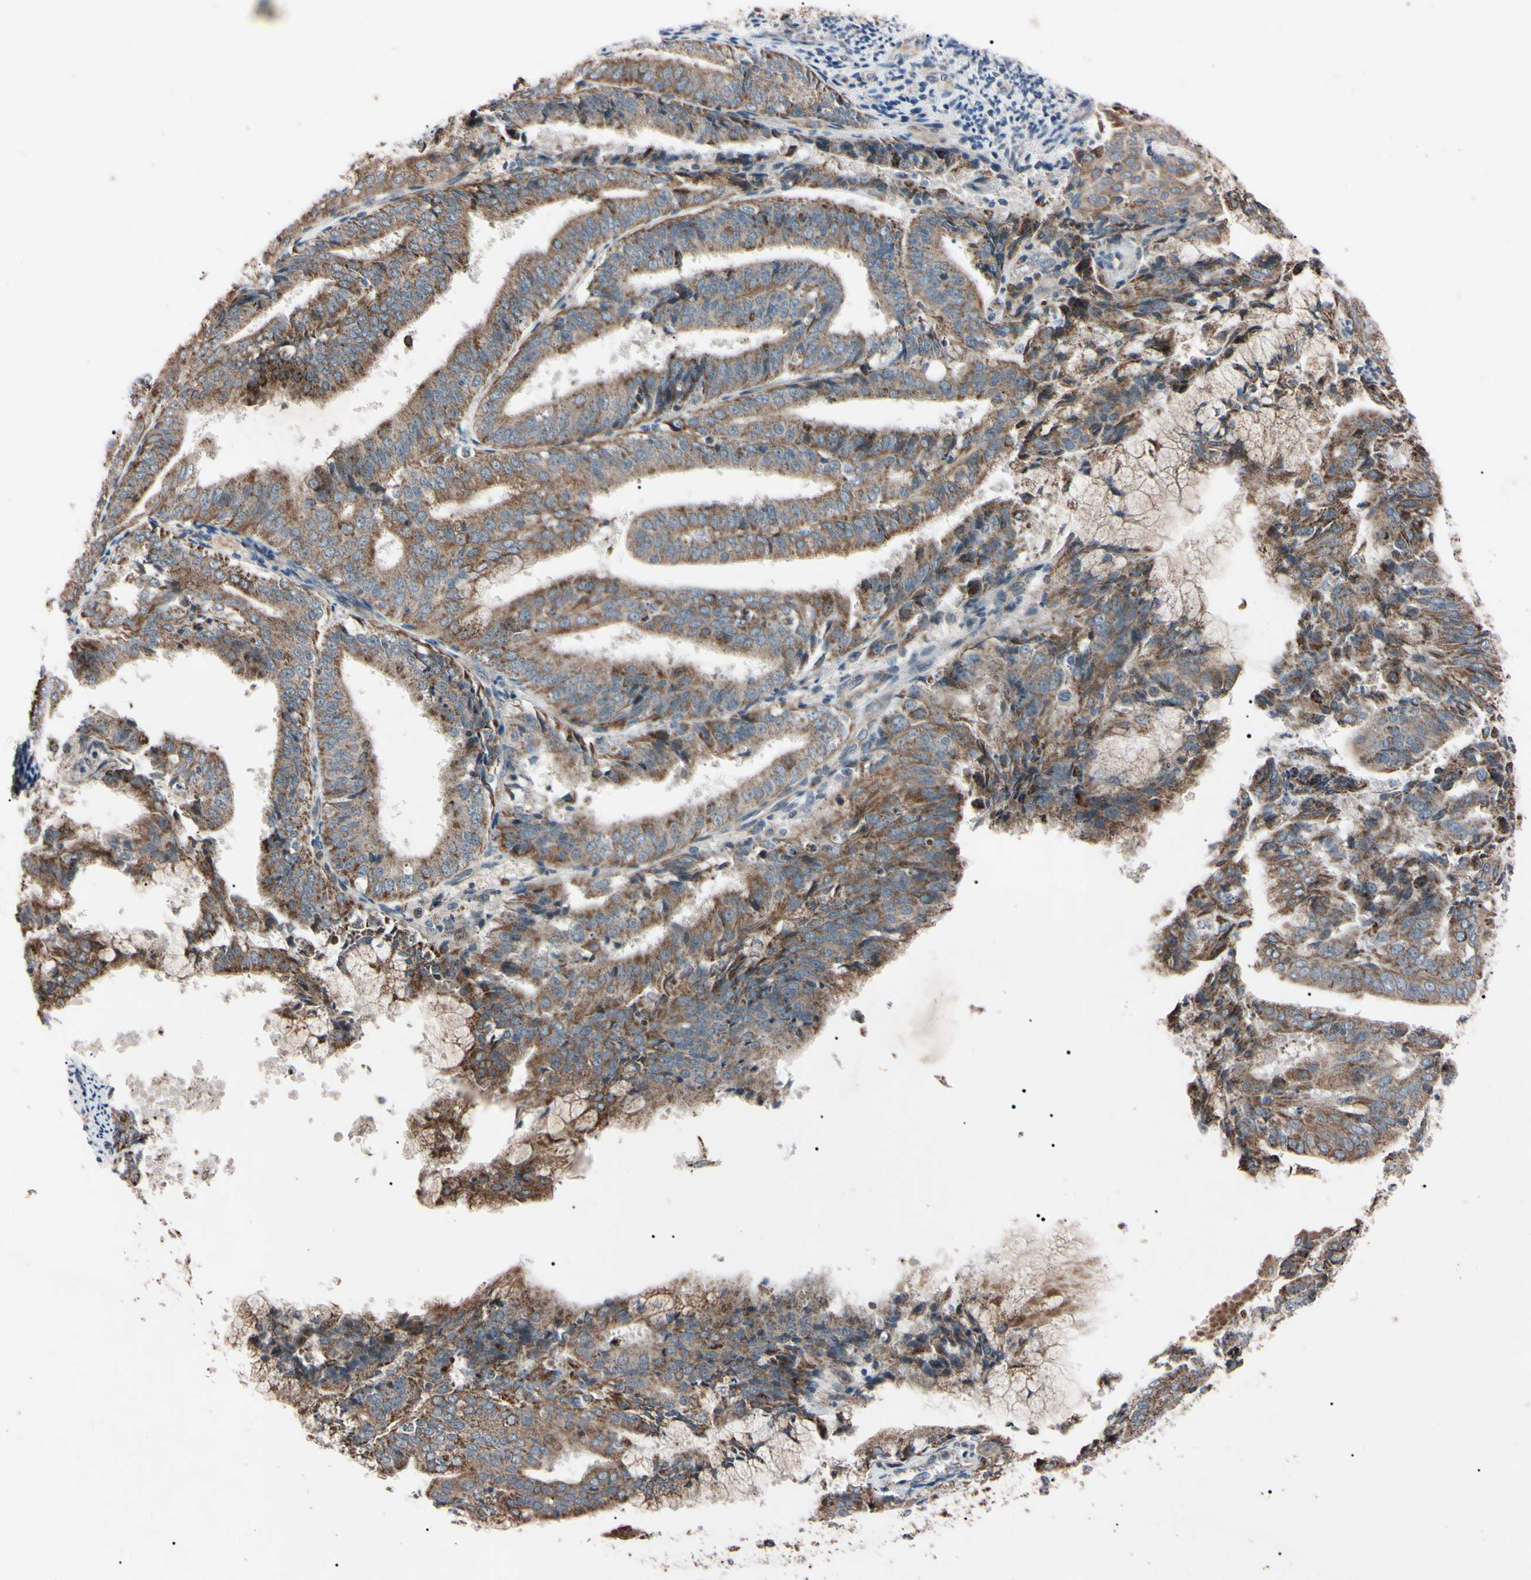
{"staining": {"intensity": "weak", "quantity": ">75%", "location": "cytoplasmic/membranous"}, "tissue": "endometrial cancer", "cell_type": "Tumor cells", "image_type": "cancer", "snomed": [{"axis": "morphology", "description": "Adenocarcinoma, NOS"}, {"axis": "topography", "description": "Endometrium"}], "caption": "Immunohistochemical staining of human endometrial cancer (adenocarcinoma) exhibits weak cytoplasmic/membranous protein staining in about >75% of tumor cells.", "gene": "TNFRSF1A", "patient": {"sex": "female", "age": 63}}